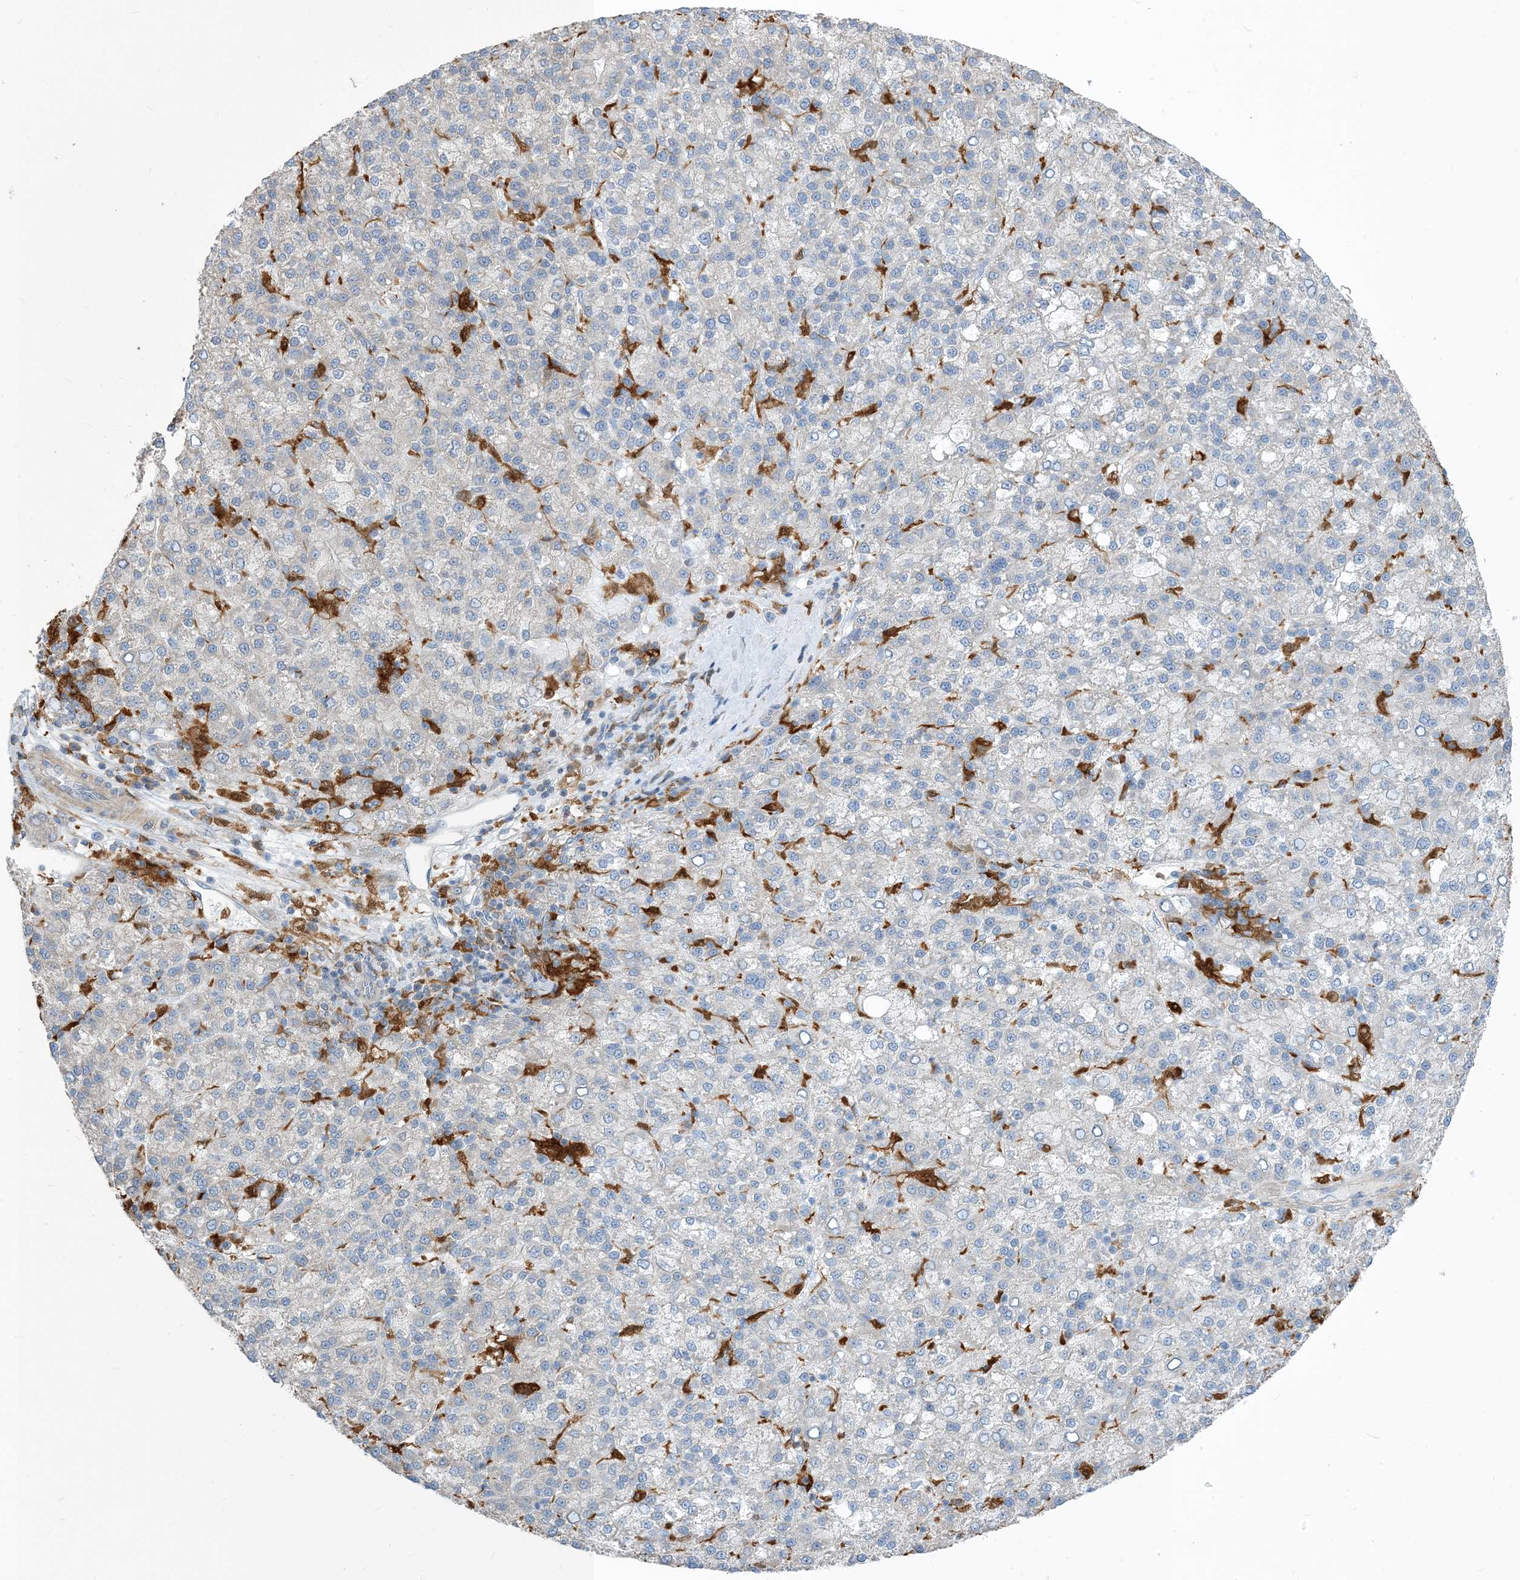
{"staining": {"intensity": "negative", "quantity": "none", "location": "none"}, "tissue": "liver cancer", "cell_type": "Tumor cells", "image_type": "cancer", "snomed": [{"axis": "morphology", "description": "Carcinoma, Hepatocellular, NOS"}, {"axis": "topography", "description": "Liver"}], "caption": "Histopathology image shows no protein staining in tumor cells of liver hepatocellular carcinoma tissue.", "gene": "NAGK", "patient": {"sex": "female", "age": 58}}